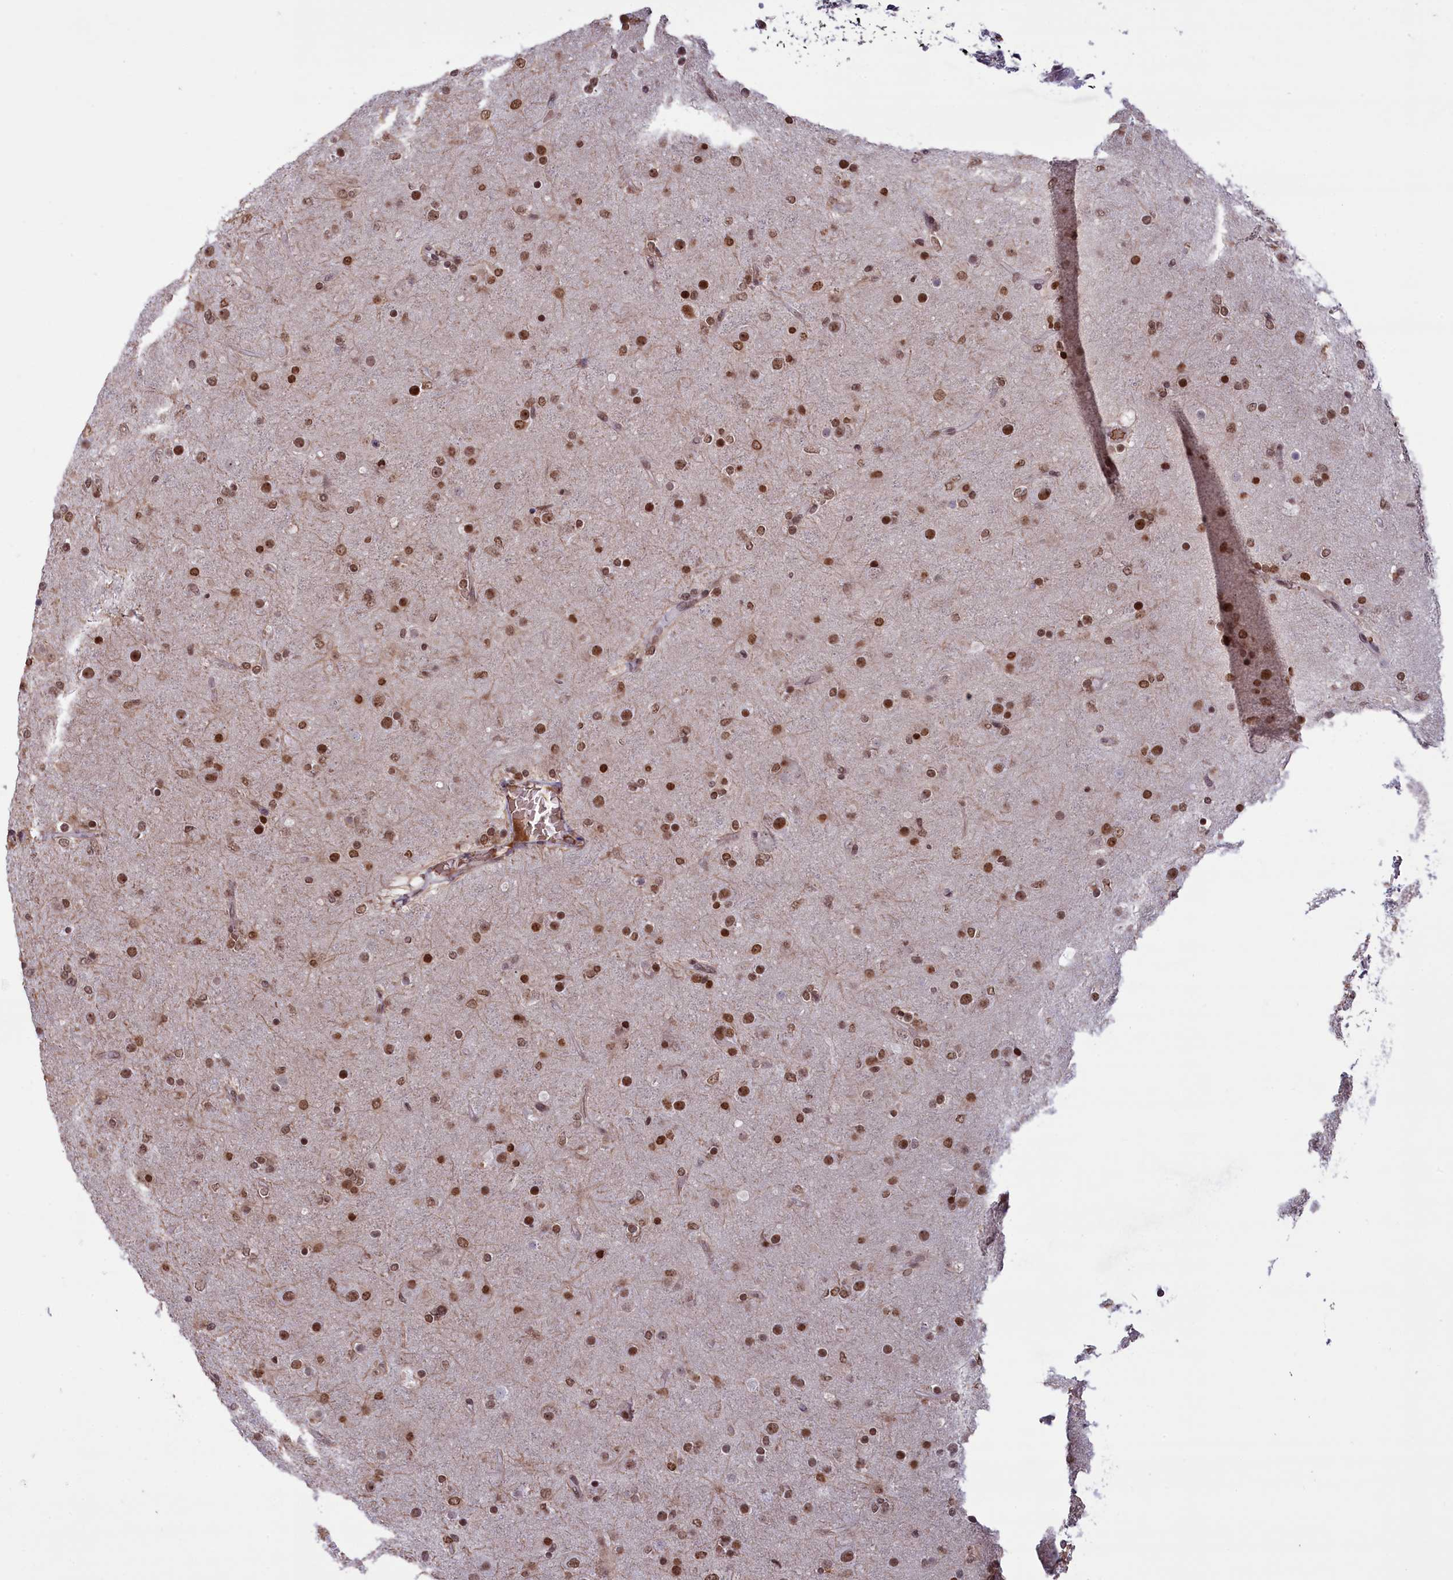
{"staining": {"intensity": "moderate", "quantity": ">75%", "location": "nuclear"}, "tissue": "glioma", "cell_type": "Tumor cells", "image_type": "cancer", "snomed": [{"axis": "morphology", "description": "Glioma, malignant, Low grade"}, {"axis": "topography", "description": "Brain"}], "caption": "A brown stain highlights moderate nuclear positivity of a protein in human malignant glioma (low-grade) tumor cells. (DAB (3,3'-diaminobenzidine) IHC with brightfield microscopy, high magnification).", "gene": "MPHOSPH8", "patient": {"sex": "male", "age": 65}}